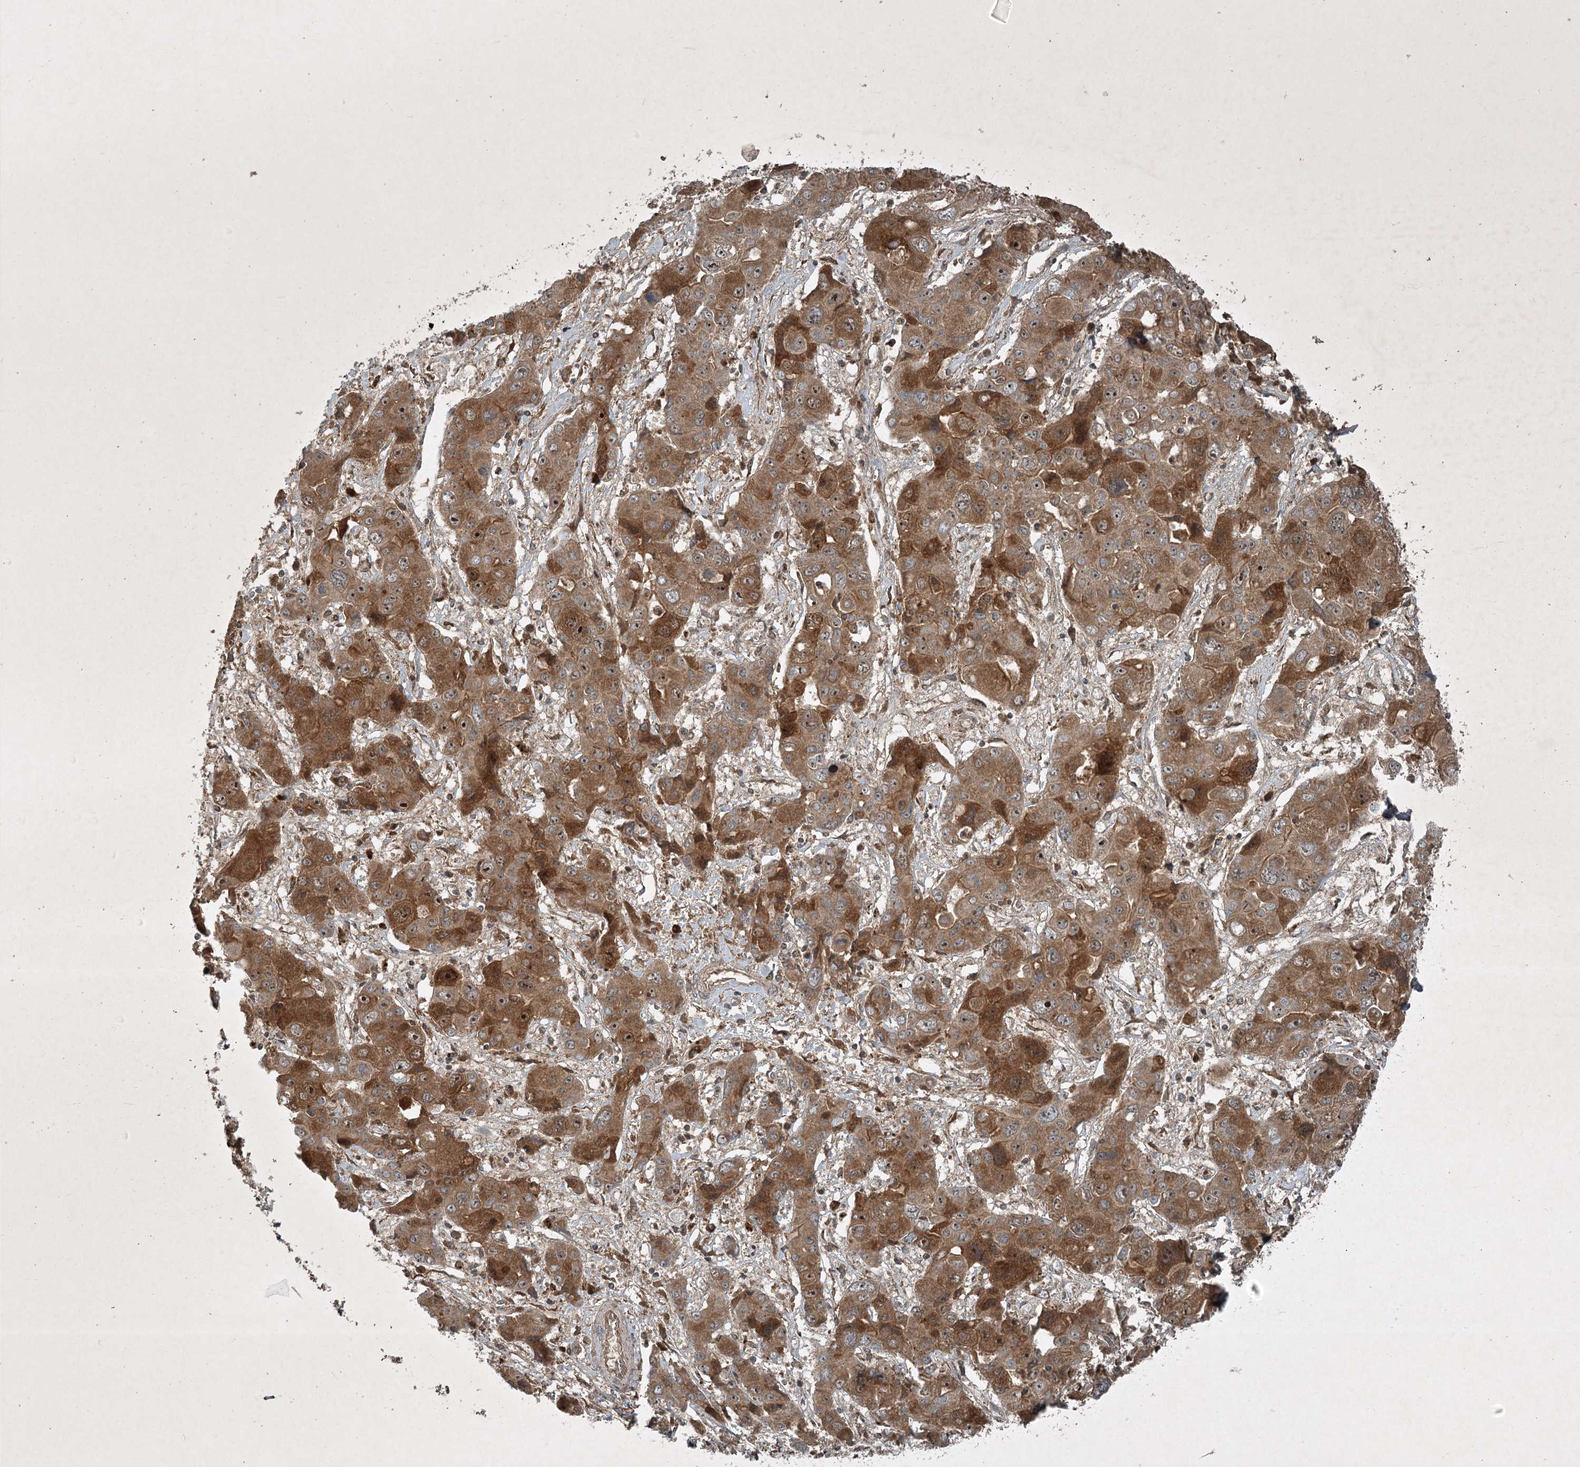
{"staining": {"intensity": "moderate", "quantity": ">75%", "location": "cytoplasmic/membranous"}, "tissue": "liver cancer", "cell_type": "Tumor cells", "image_type": "cancer", "snomed": [{"axis": "morphology", "description": "Cholangiocarcinoma"}, {"axis": "topography", "description": "Liver"}], "caption": "Moderate cytoplasmic/membranous protein expression is present in about >75% of tumor cells in liver cancer. (brown staining indicates protein expression, while blue staining denotes nuclei).", "gene": "UNC93A", "patient": {"sex": "male", "age": 67}}